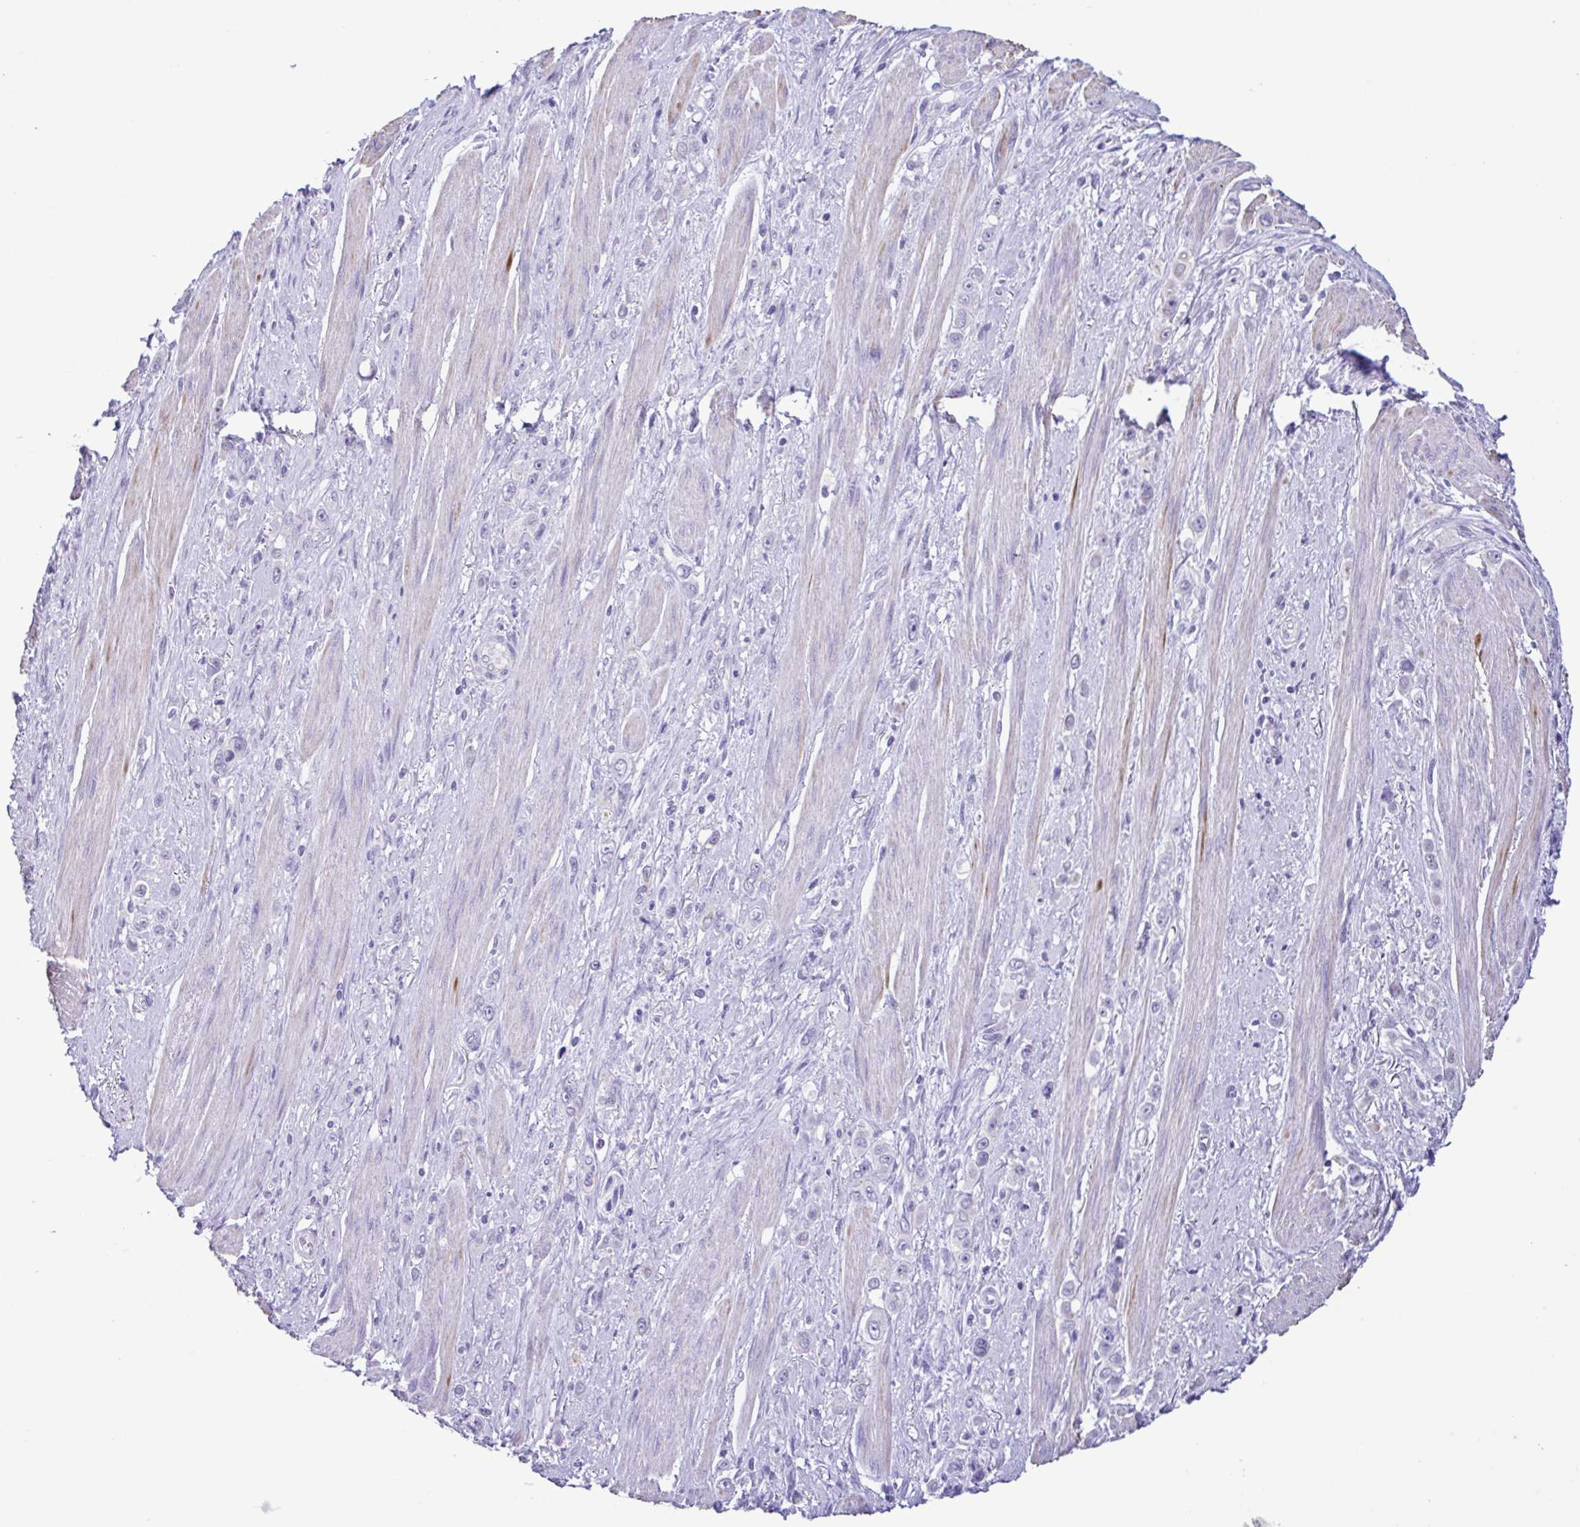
{"staining": {"intensity": "negative", "quantity": "none", "location": "none"}, "tissue": "stomach cancer", "cell_type": "Tumor cells", "image_type": "cancer", "snomed": [{"axis": "morphology", "description": "Adenocarcinoma, NOS"}, {"axis": "topography", "description": "Stomach, upper"}], "caption": "IHC histopathology image of stomach cancer stained for a protein (brown), which shows no positivity in tumor cells. (DAB immunohistochemistry (IHC) with hematoxylin counter stain).", "gene": "CBY2", "patient": {"sex": "male", "age": 75}}